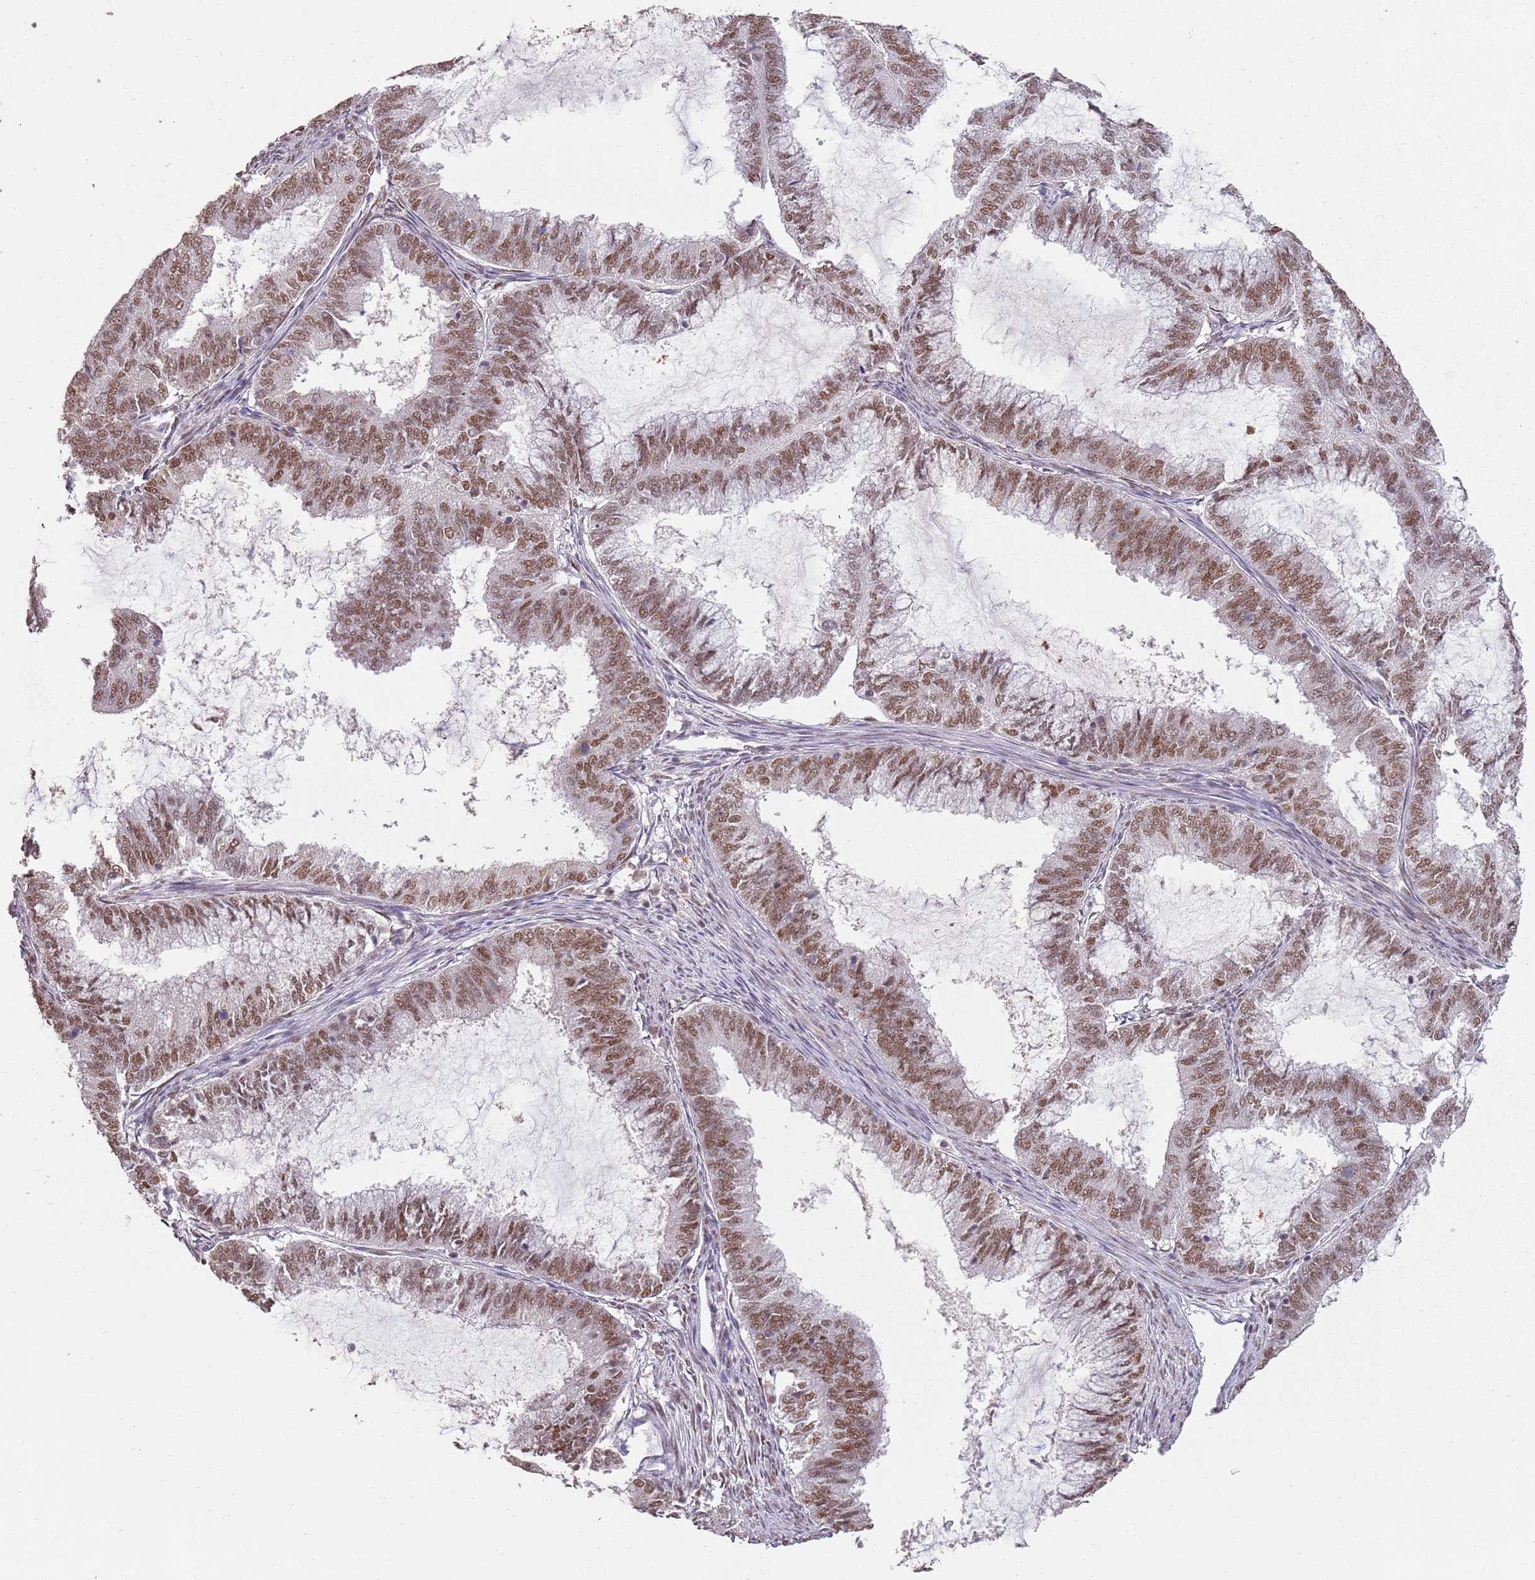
{"staining": {"intensity": "moderate", "quantity": ">75%", "location": "nuclear"}, "tissue": "endometrial cancer", "cell_type": "Tumor cells", "image_type": "cancer", "snomed": [{"axis": "morphology", "description": "Adenocarcinoma, NOS"}, {"axis": "topography", "description": "Endometrium"}], "caption": "DAB (3,3'-diaminobenzidine) immunohistochemical staining of human adenocarcinoma (endometrial) reveals moderate nuclear protein expression in approximately >75% of tumor cells. Nuclei are stained in blue.", "gene": "ARL14EP", "patient": {"sex": "female", "age": 51}}